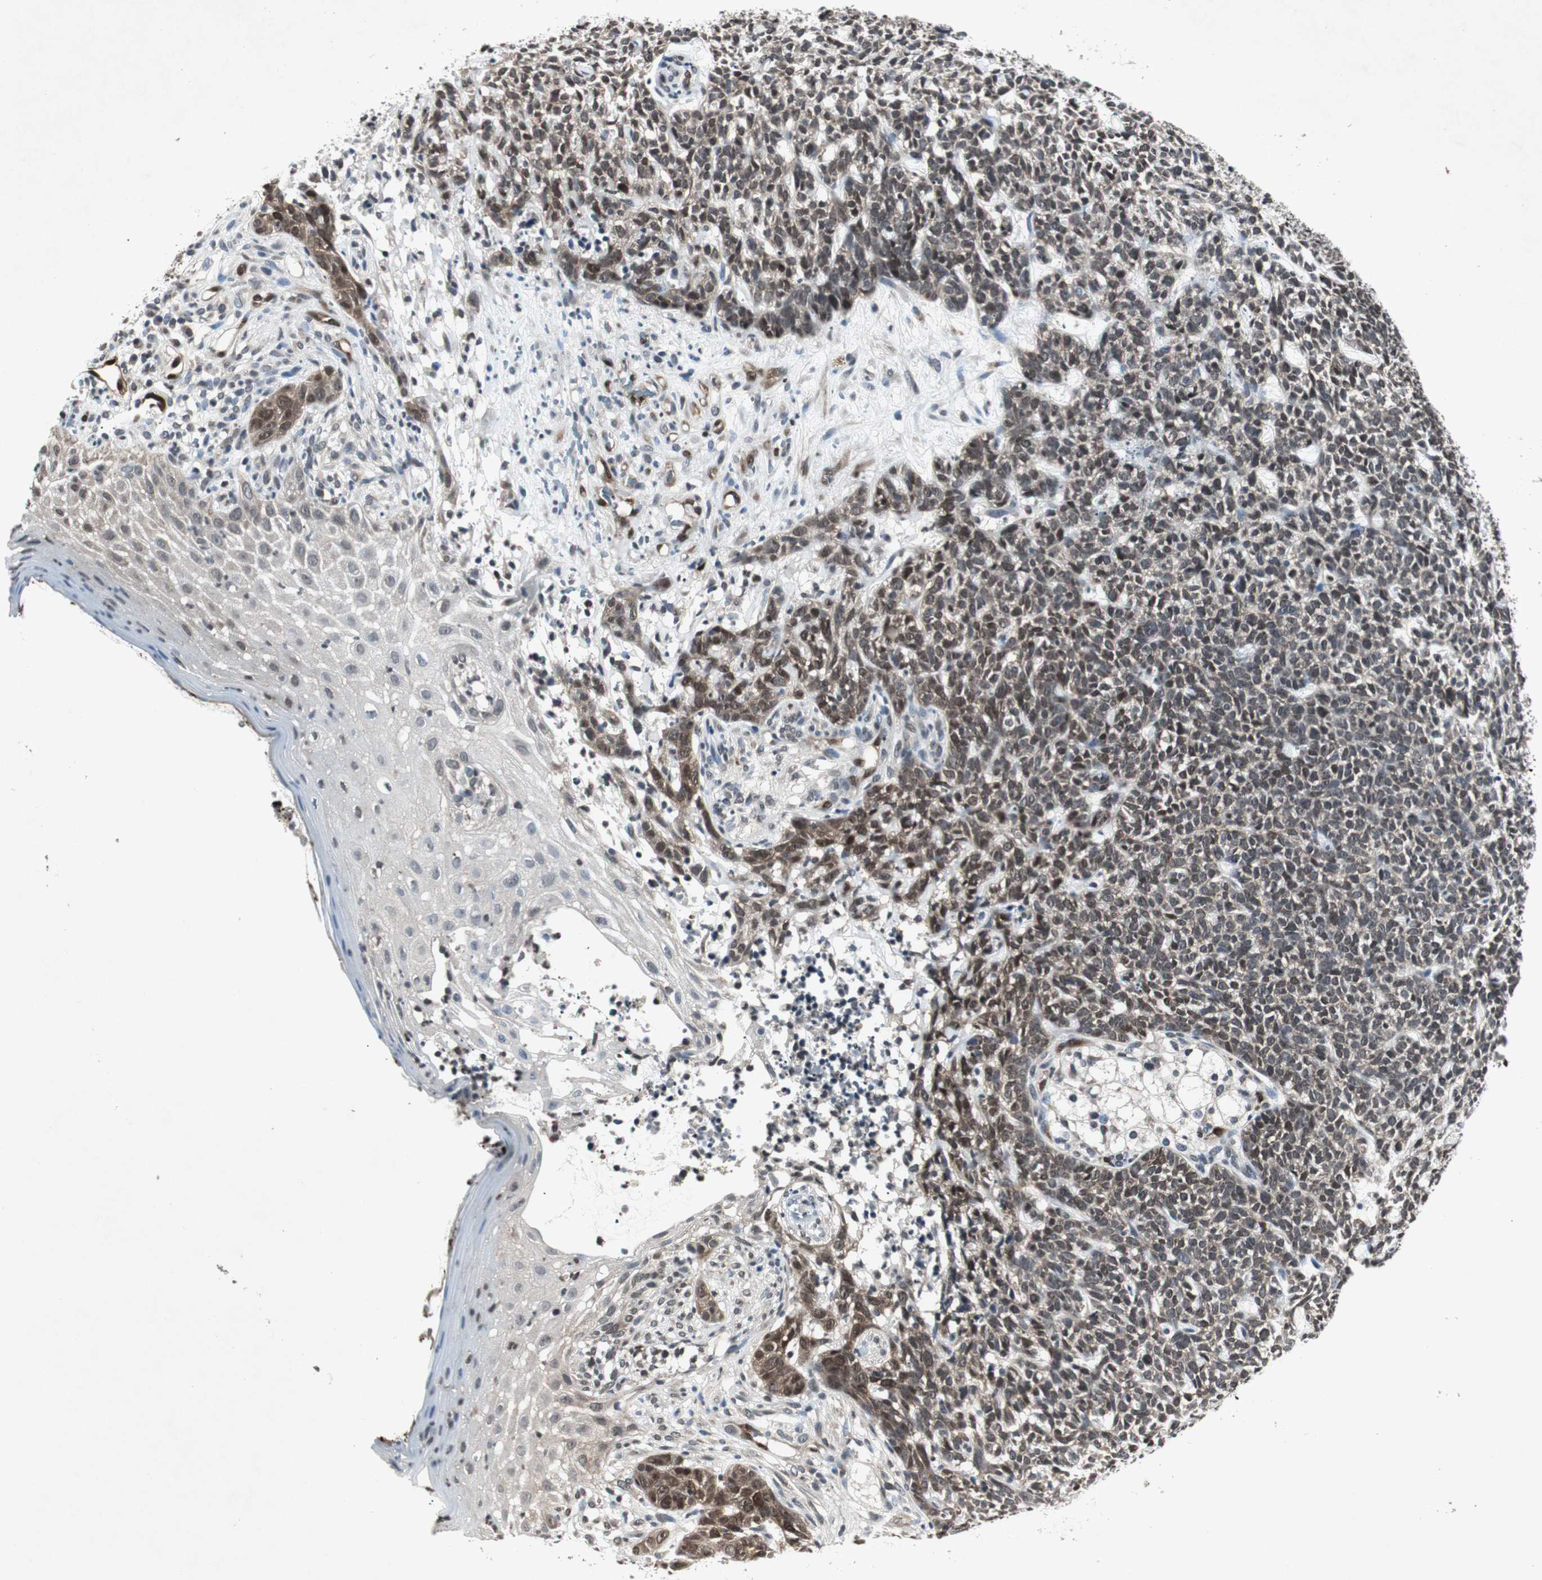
{"staining": {"intensity": "weak", "quantity": ">75%", "location": "cytoplasmic/membranous,nuclear"}, "tissue": "skin cancer", "cell_type": "Tumor cells", "image_type": "cancer", "snomed": [{"axis": "morphology", "description": "Basal cell carcinoma"}, {"axis": "topography", "description": "Skin"}], "caption": "Immunohistochemical staining of human skin cancer exhibits low levels of weak cytoplasmic/membranous and nuclear protein positivity in approximately >75% of tumor cells.", "gene": "SMAD1", "patient": {"sex": "female", "age": 84}}